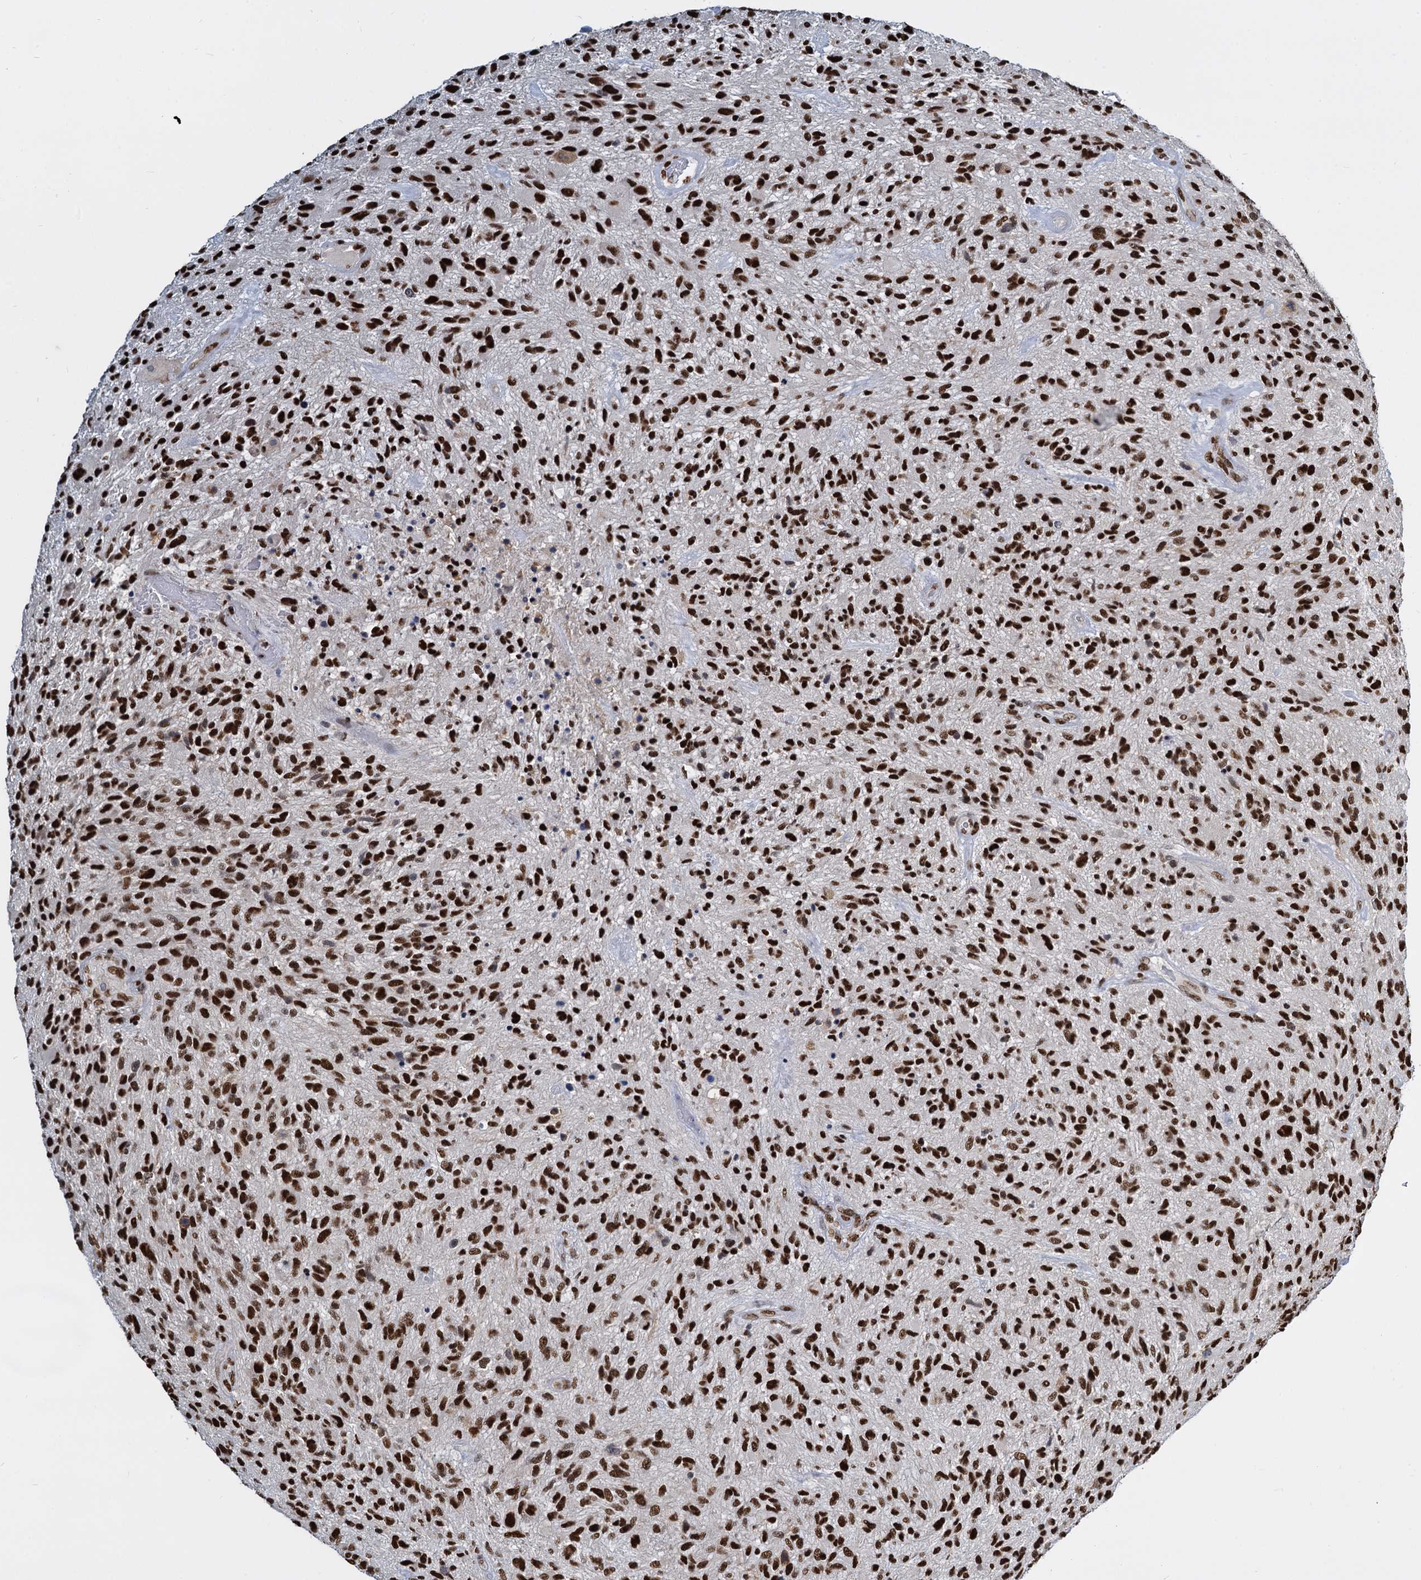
{"staining": {"intensity": "strong", "quantity": ">75%", "location": "nuclear"}, "tissue": "glioma", "cell_type": "Tumor cells", "image_type": "cancer", "snomed": [{"axis": "morphology", "description": "Glioma, malignant, High grade"}, {"axis": "topography", "description": "Brain"}], "caption": "IHC photomicrograph of glioma stained for a protein (brown), which displays high levels of strong nuclear staining in approximately >75% of tumor cells.", "gene": "DCPS", "patient": {"sex": "male", "age": 47}}